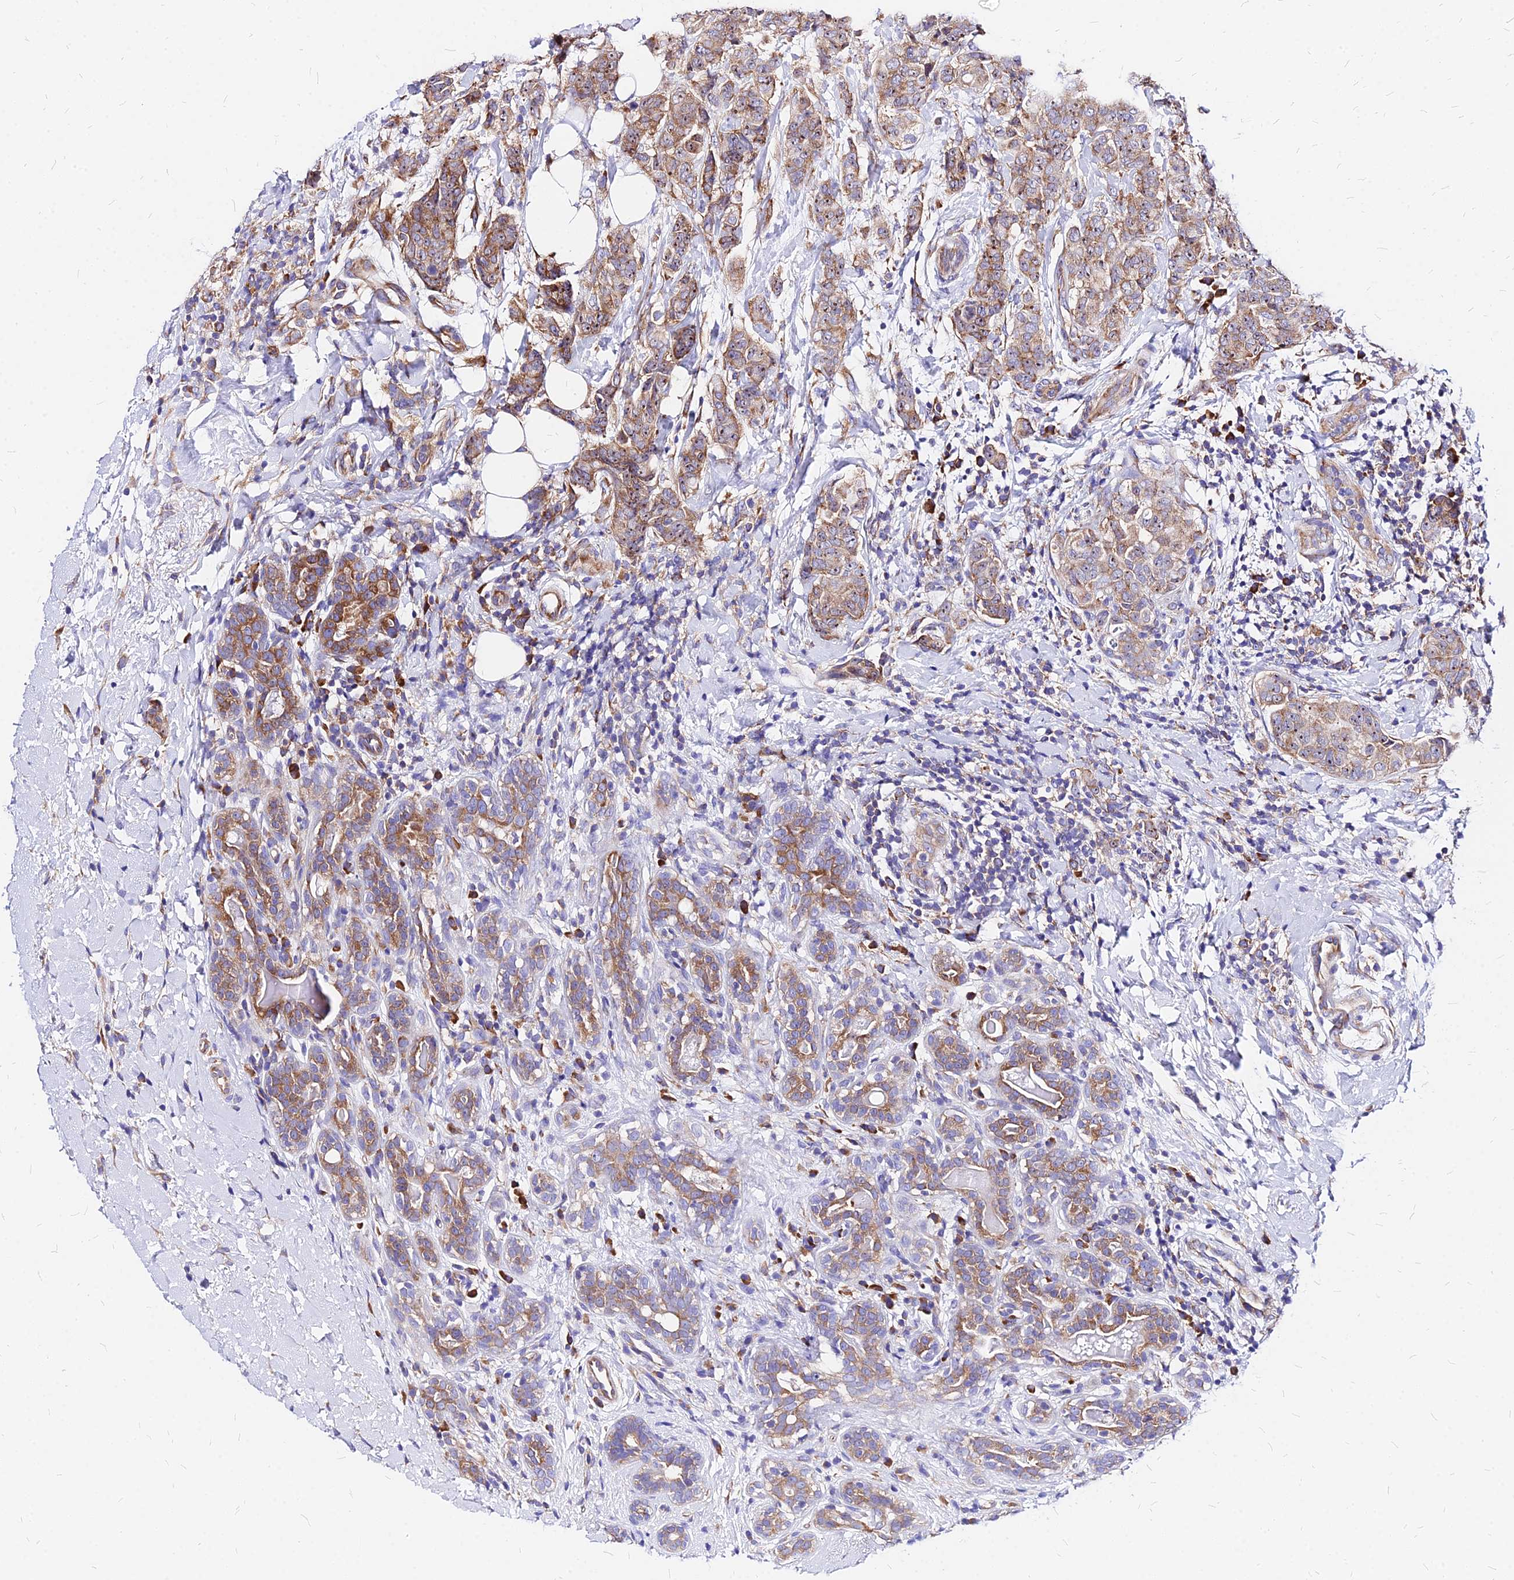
{"staining": {"intensity": "moderate", "quantity": "25%-75%", "location": "cytoplasmic/membranous"}, "tissue": "breast cancer", "cell_type": "Tumor cells", "image_type": "cancer", "snomed": [{"axis": "morphology", "description": "Duct carcinoma"}, {"axis": "topography", "description": "Breast"}], "caption": "Protein analysis of infiltrating ductal carcinoma (breast) tissue exhibits moderate cytoplasmic/membranous expression in approximately 25%-75% of tumor cells.", "gene": "RPL19", "patient": {"sex": "female", "age": 40}}